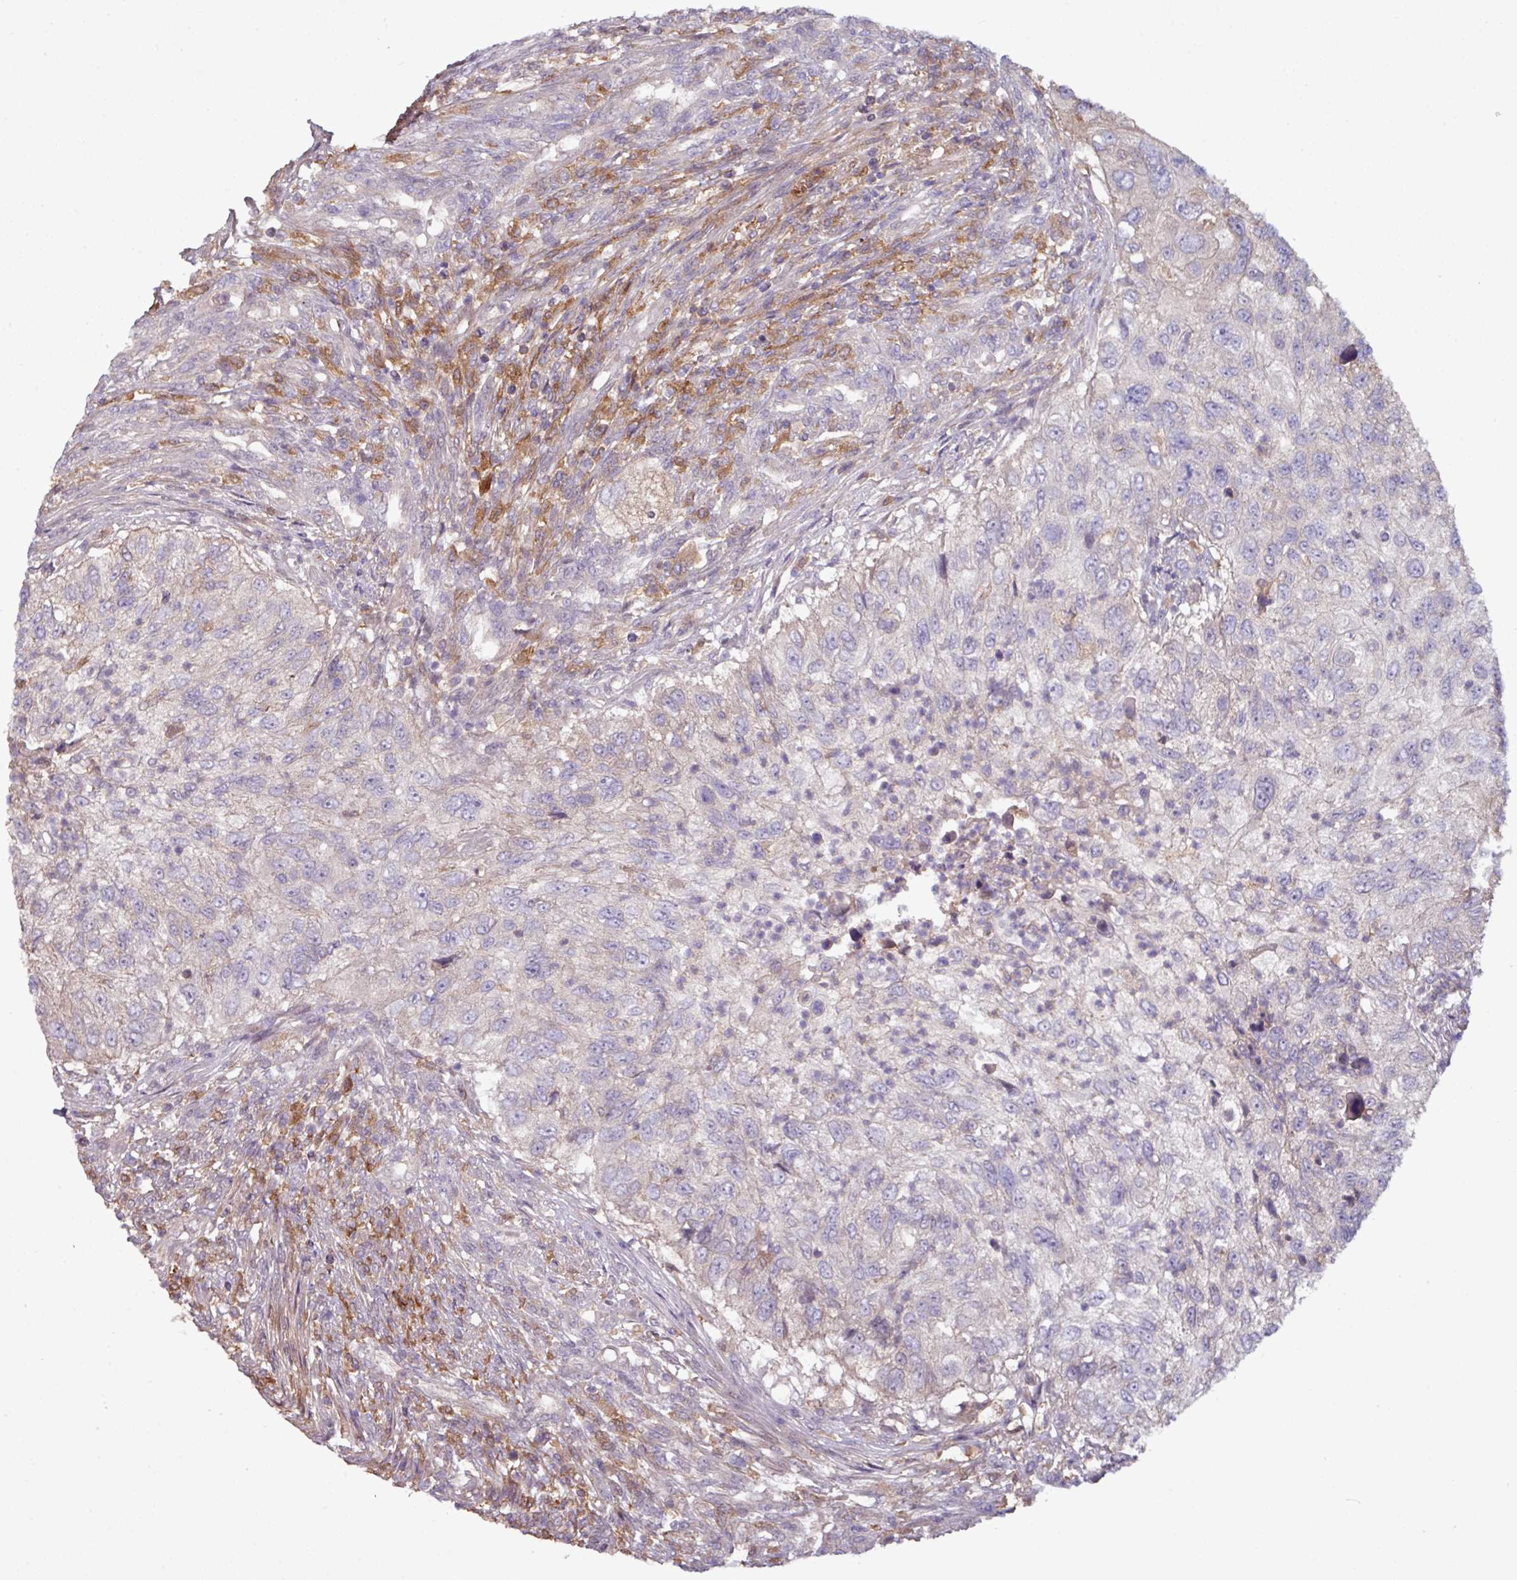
{"staining": {"intensity": "negative", "quantity": "none", "location": "none"}, "tissue": "urothelial cancer", "cell_type": "Tumor cells", "image_type": "cancer", "snomed": [{"axis": "morphology", "description": "Urothelial carcinoma, High grade"}, {"axis": "topography", "description": "Urinary bladder"}], "caption": "Immunohistochemistry of human urothelial carcinoma (high-grade) reveals no expression in tumor cells. (DAB IHC visualized using brightfield microscopy, high magnification).", "gene": "GNPDA1", "patient": {"sex": "female", "age": 60}}